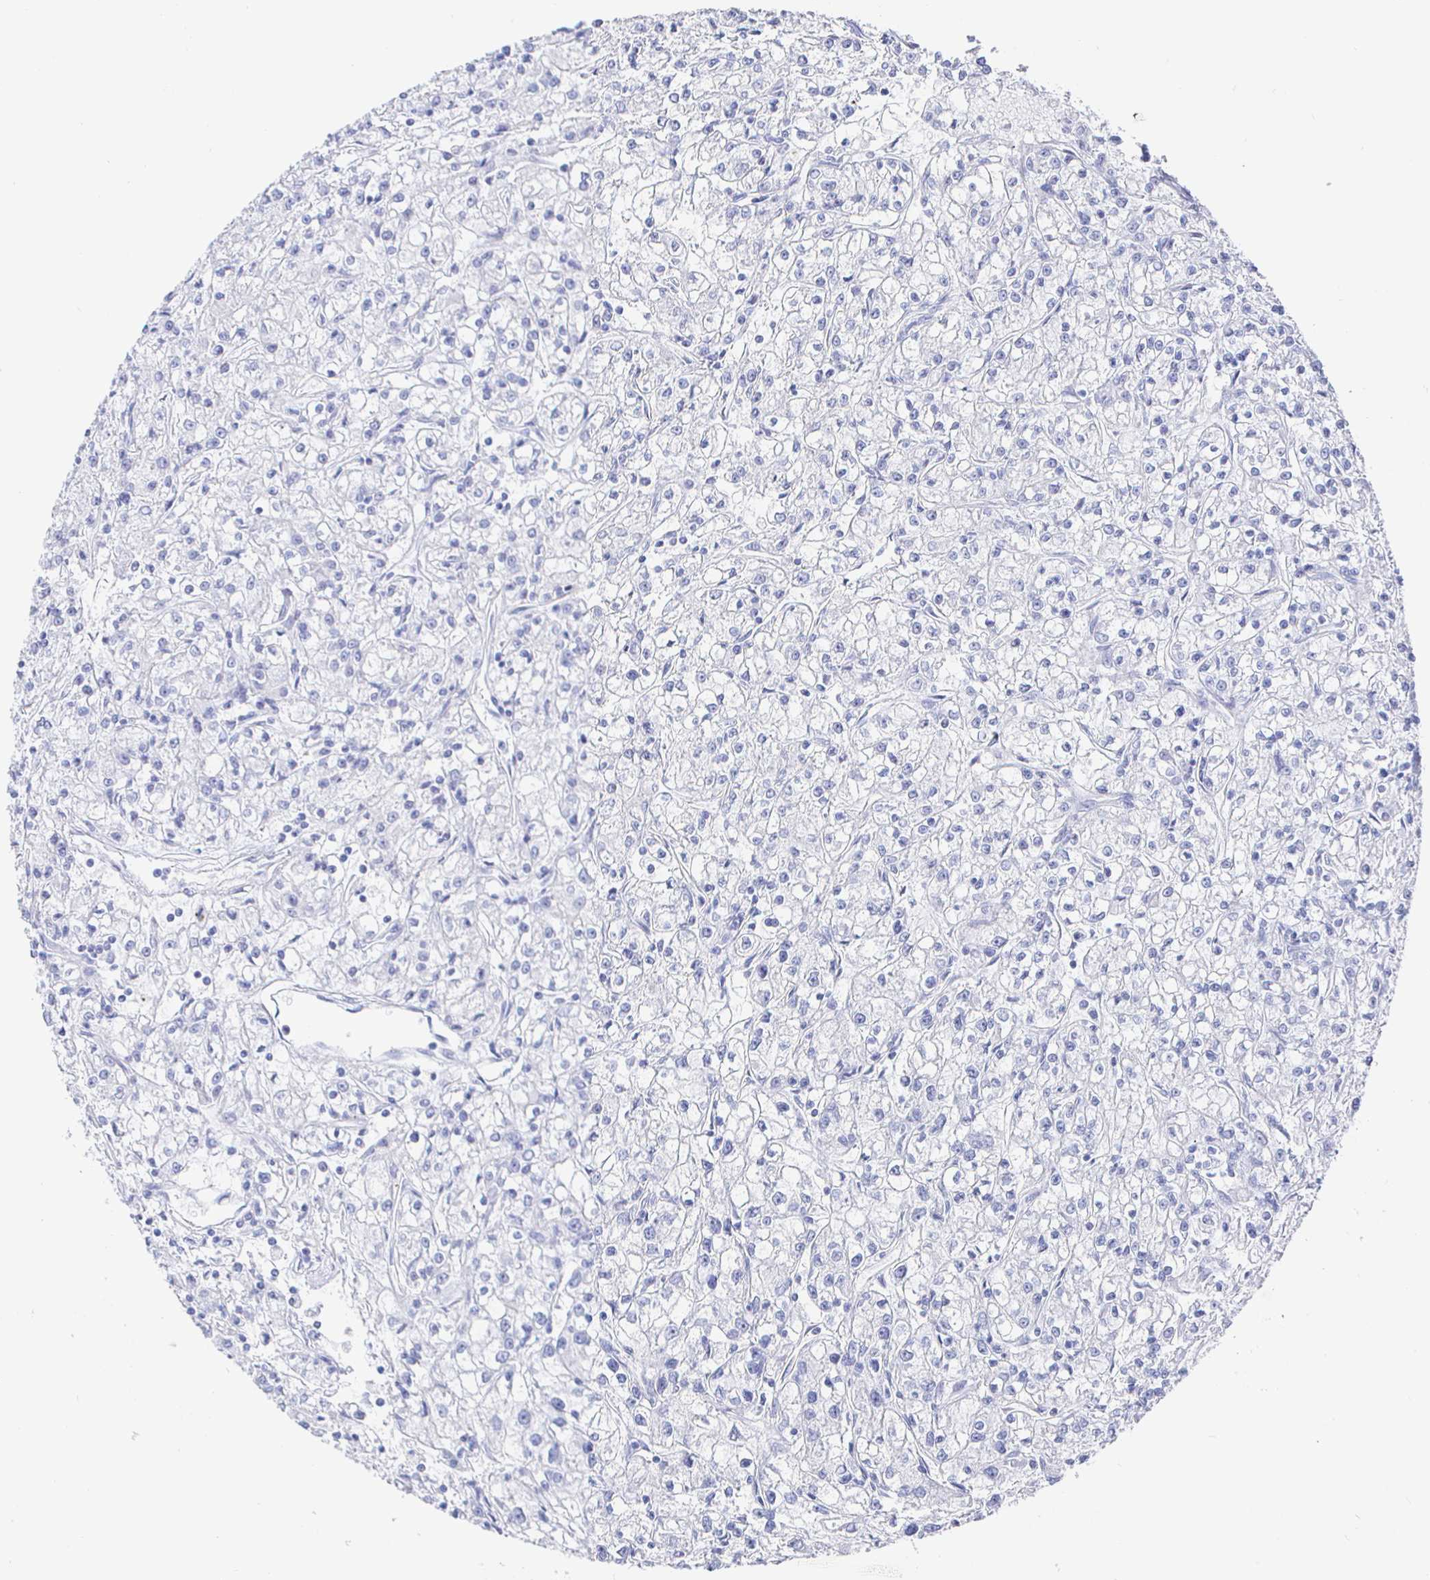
{"staining": {"intensity": "negative", "quantity": "none", "location": "none"}, "tissue": "renal cancer", "cell_type": "Tumor cells", "image_type": "cancer", "snomed": [{"axis": "morphology", "description": "Adenocarcinoma, NOS"}, {"axis": "topography", "description": "Kidney"}], "caption": "The IHC micrograph has no significant expression in tumor cells of renal cancer tissue.", "gene": "CLCA1", "patient": {"sex": "female", "age": 59}}